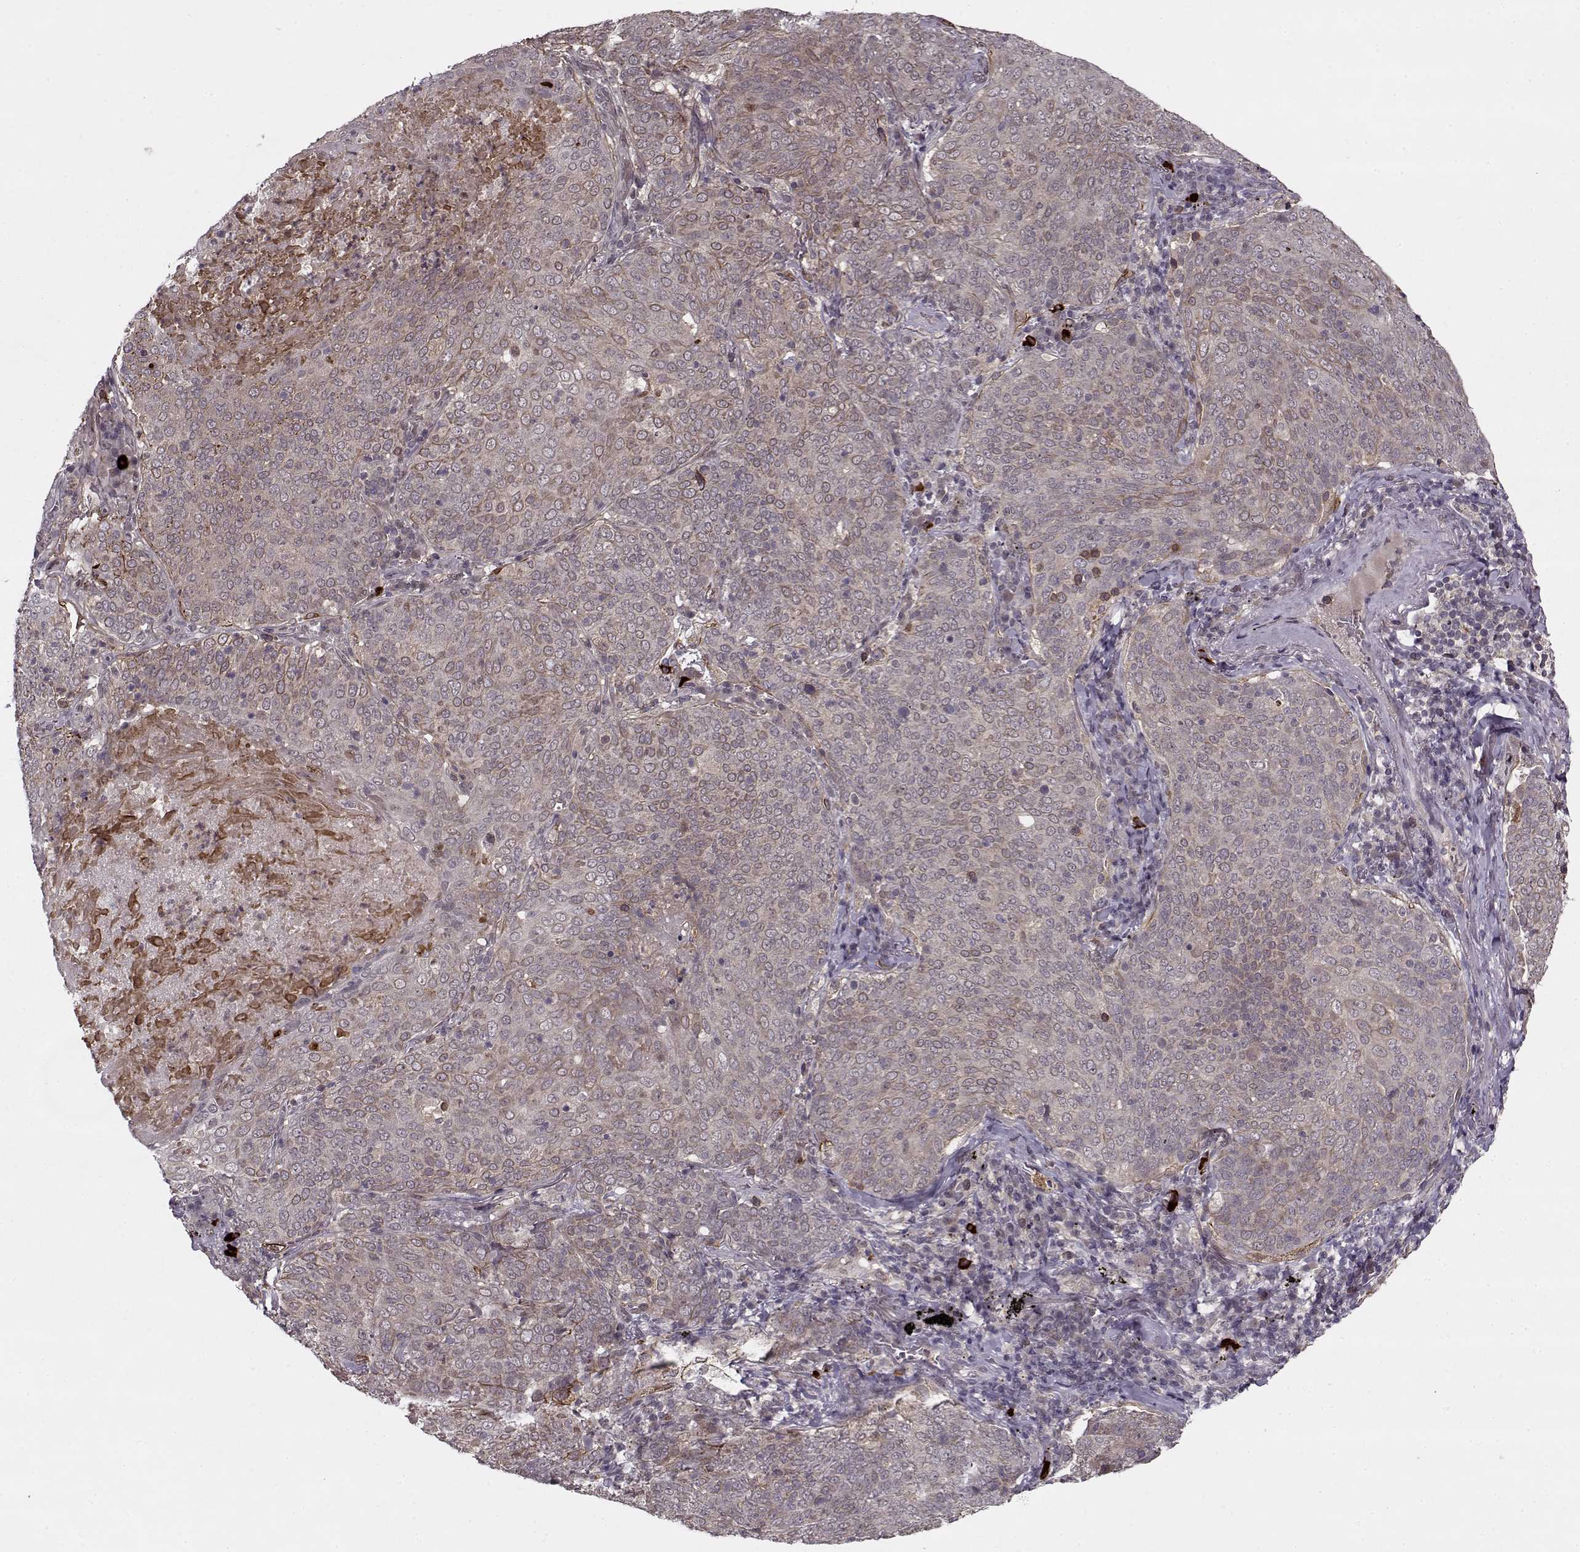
{"staining": {"intensity": "moderate", "quantity": "<25%", "location": "cytoplasmic/membranous"}, "tissue": "lung cancer", "cell_type": "Tumor cells", "image_type": "cancer", "snomed": [{"axis": "morphology", "description": "Squamous cell carcinoma, NOS"}, {"axis": "topography", "description": "Lung"}], "caption": "High-magnification brightfield microscopy of lung cancer stained with DAB (brown) and counterstained with hematoxylin (blue). tumor cells exhibit moderate cytoplasmic/membranous expression is present in about<25% of cells. (brown staining indicates protein expression, while blue staining denotes nuclei).", "gene": "DENND4B", "patient": {"sex": "male", "age": 82}}